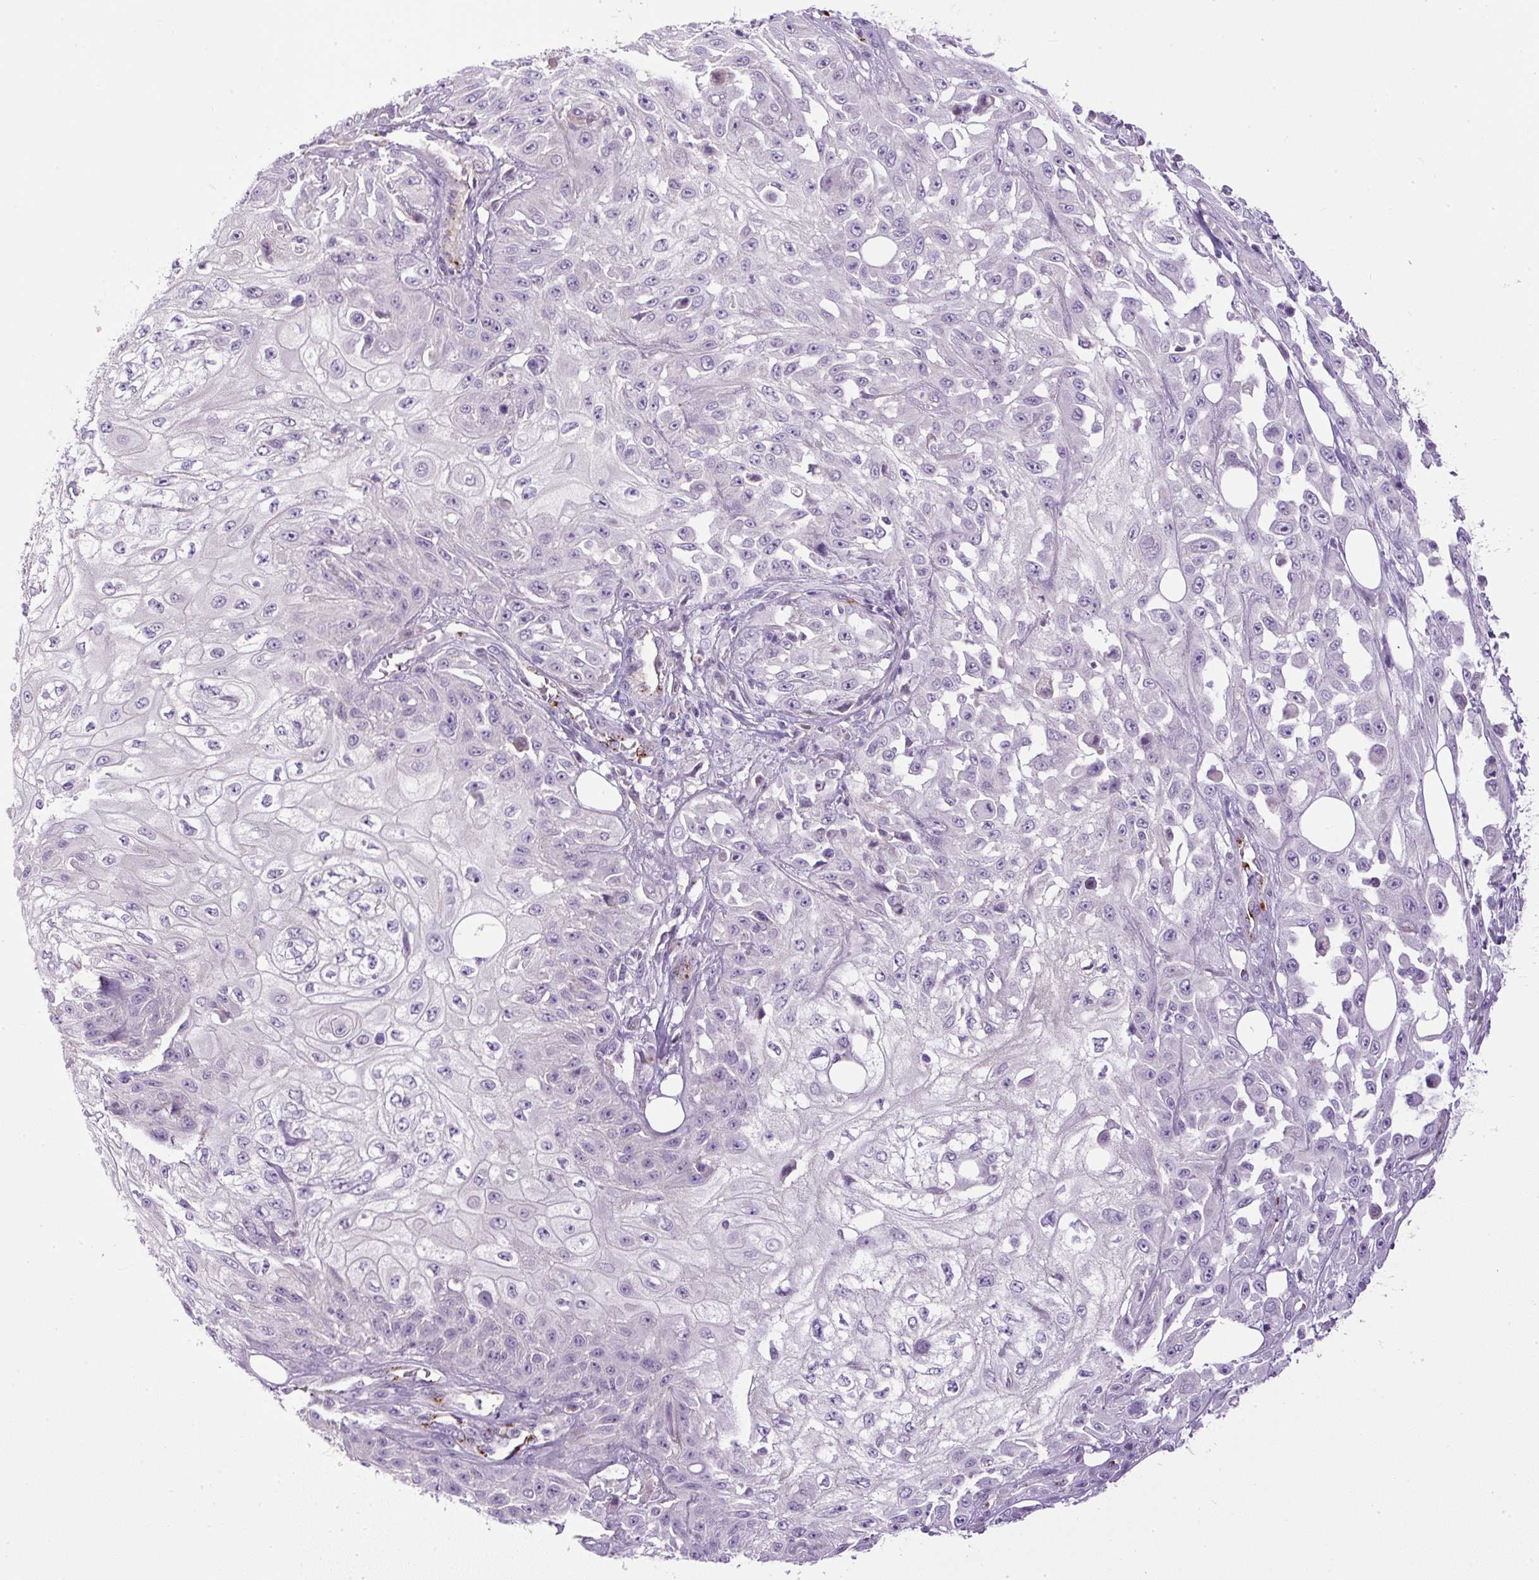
{"staining": {"intensity": "negative", "quantity": "none", "location": "none"}, "tissue": "skin cancer", "cell_type": "Tumor cells", "image_type": "cancer", "snomed": [{"axis": "morphology", "description": "Squamous cell carcinoma, NOS"}, {"axis": "morphology", "description": "Squamous cell carcinoma, metastatic, NOS"}, {"axis": "topography", "description": "Skin"}, {"axis": "topography", "description": "Lymph node"}], "caption": "Tumor cells show no significant positivity in skin cancer. (DAB (3,3'-diaminobenzidine) immunohistochemistry visualized using brightfield microscopy, high magnification).", "gene": "LEFTY2", "patient": {"sex": "male", "age": 75}}